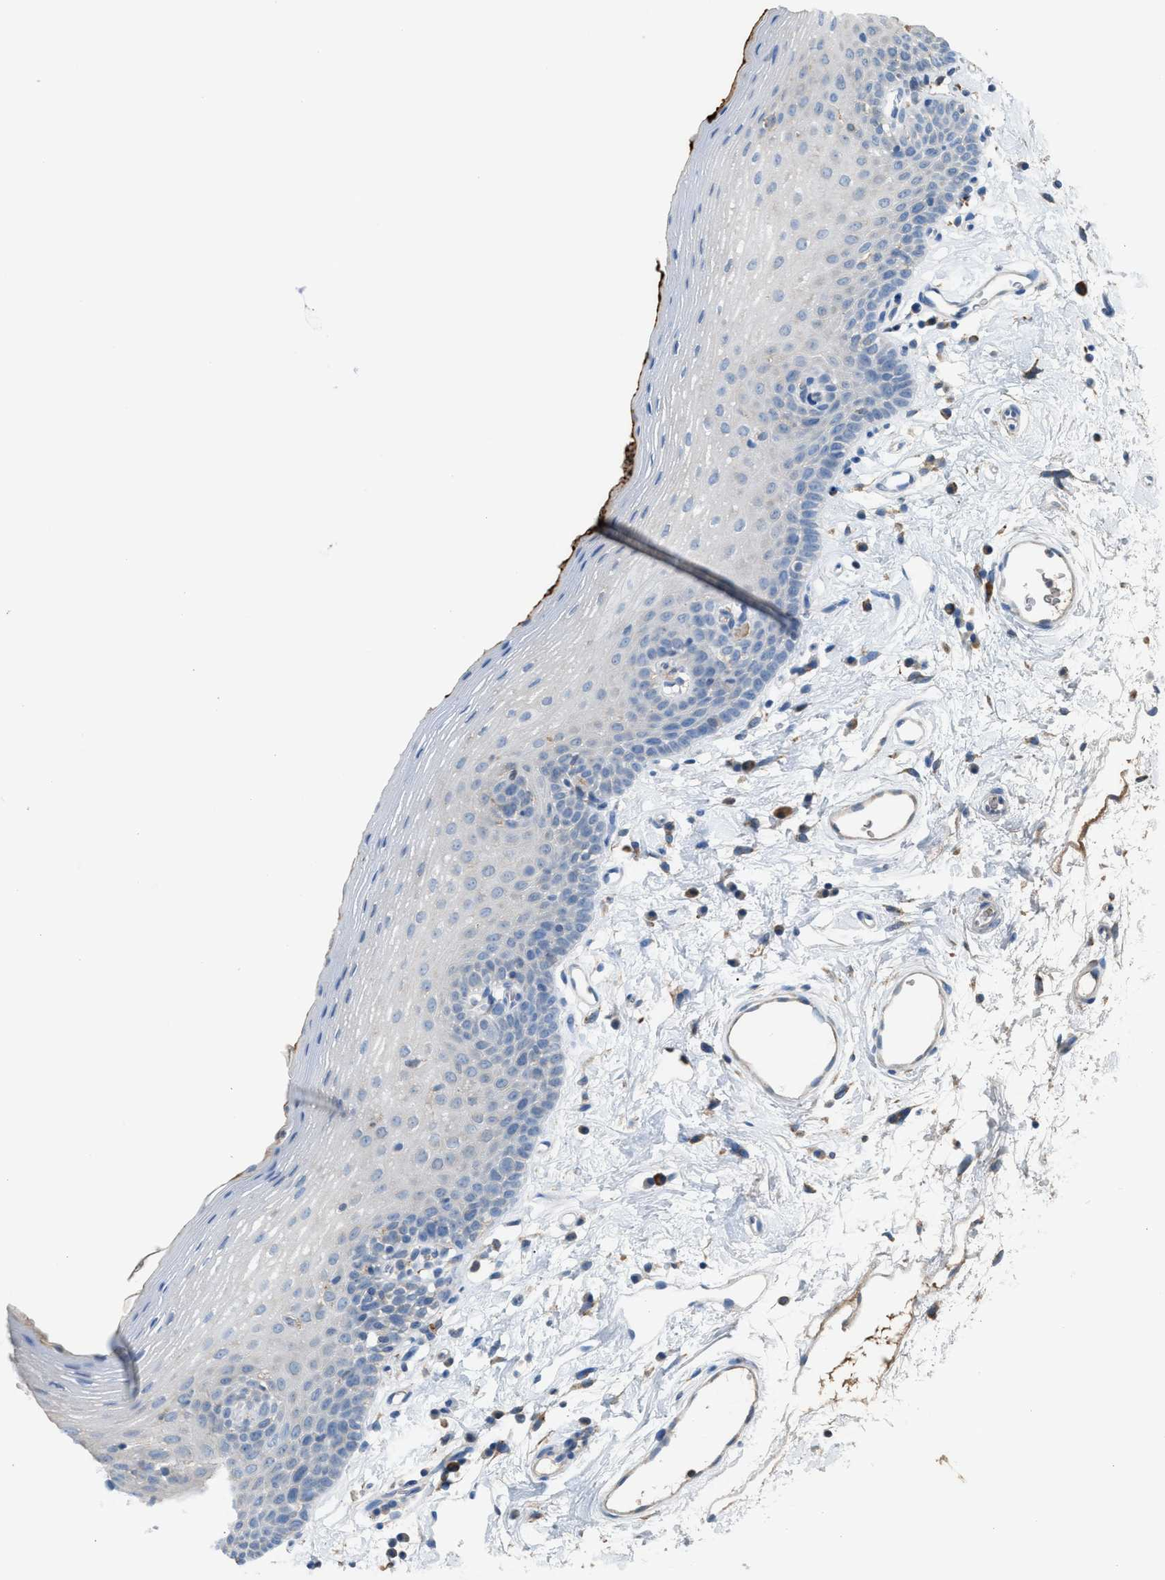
{"staining": {"intensity": "negative", "quantity": "none", "location": "none"}, "tissue": "oral mucosa", "cell_type": "Squamous epithelial cells", "image_type": "normal", "snomed": [{"axis": "morphology", "description": "Normal tissue, NOS"}, {"axis": "topography", "description": "Oral tissue"}], "caption": "This image is of unremarkable oral mucosa stained with immunohistochemistry to label a protein in brown with the nuclei are counter-stained blue. There is no expression in squamous epithelial cells.", "gene": "CA3", "patient": {"sex": "male", "age": 66}}